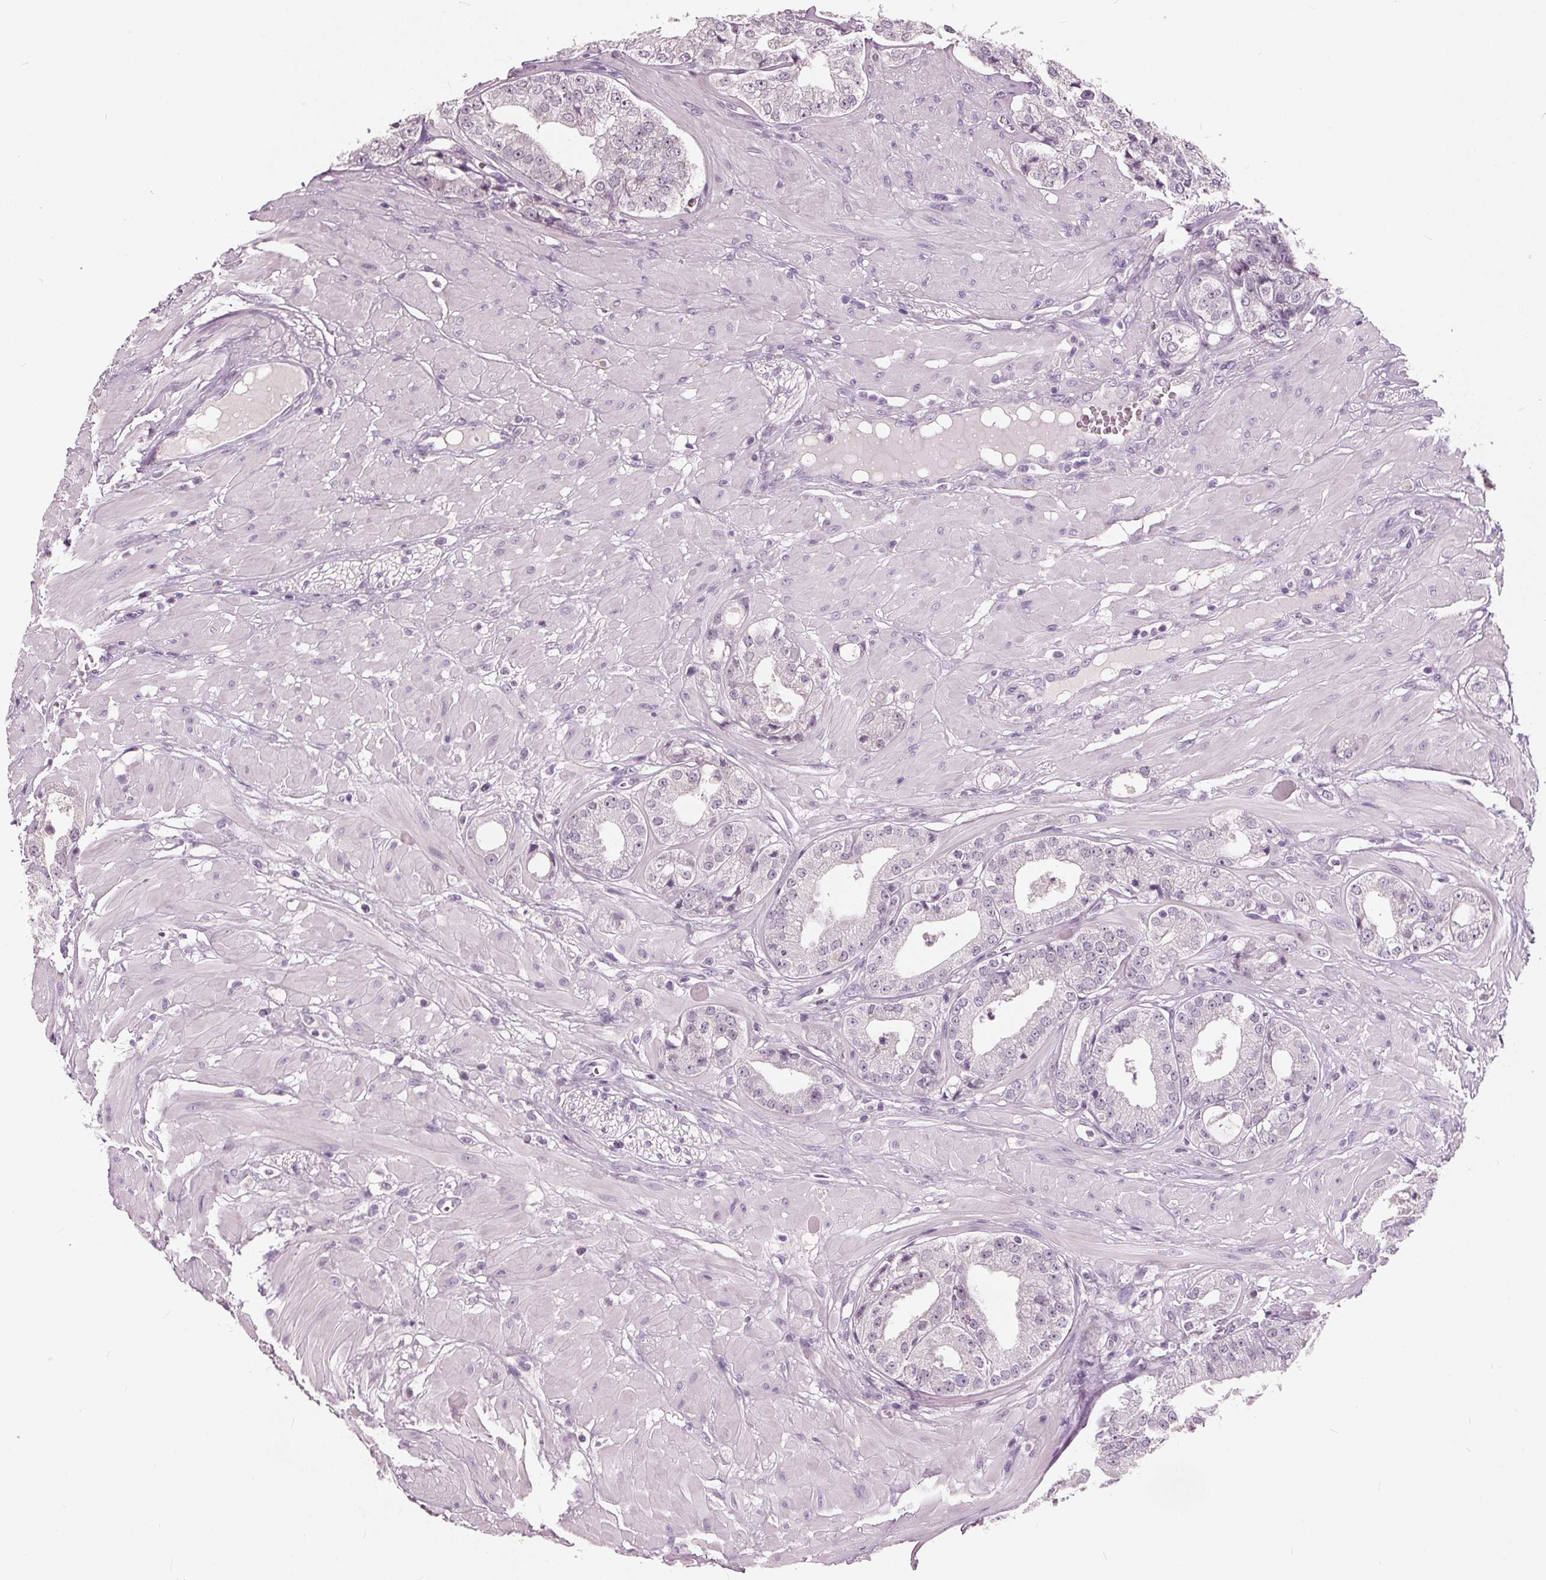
{"staining": {"intensity": "negative", "quantity": "none", "location": "none"}, "tissue": "prostate cancer", "cell_type": "Tumor cells", "image_type": "cancer", "snomed": [{"axis": "morphology", "description": "Adenocarcinoma, Low grade"}, {"axis": "topography", "description": "Prostate"}], "caption": "This is an immunohistochemistry (IHC) micrograph of human prostate cancer (low-grade adenocarcinoma). There is no expression in tumor cells.", "gene": "TKFC", "patient": {"sex": "male", "age": 60}}